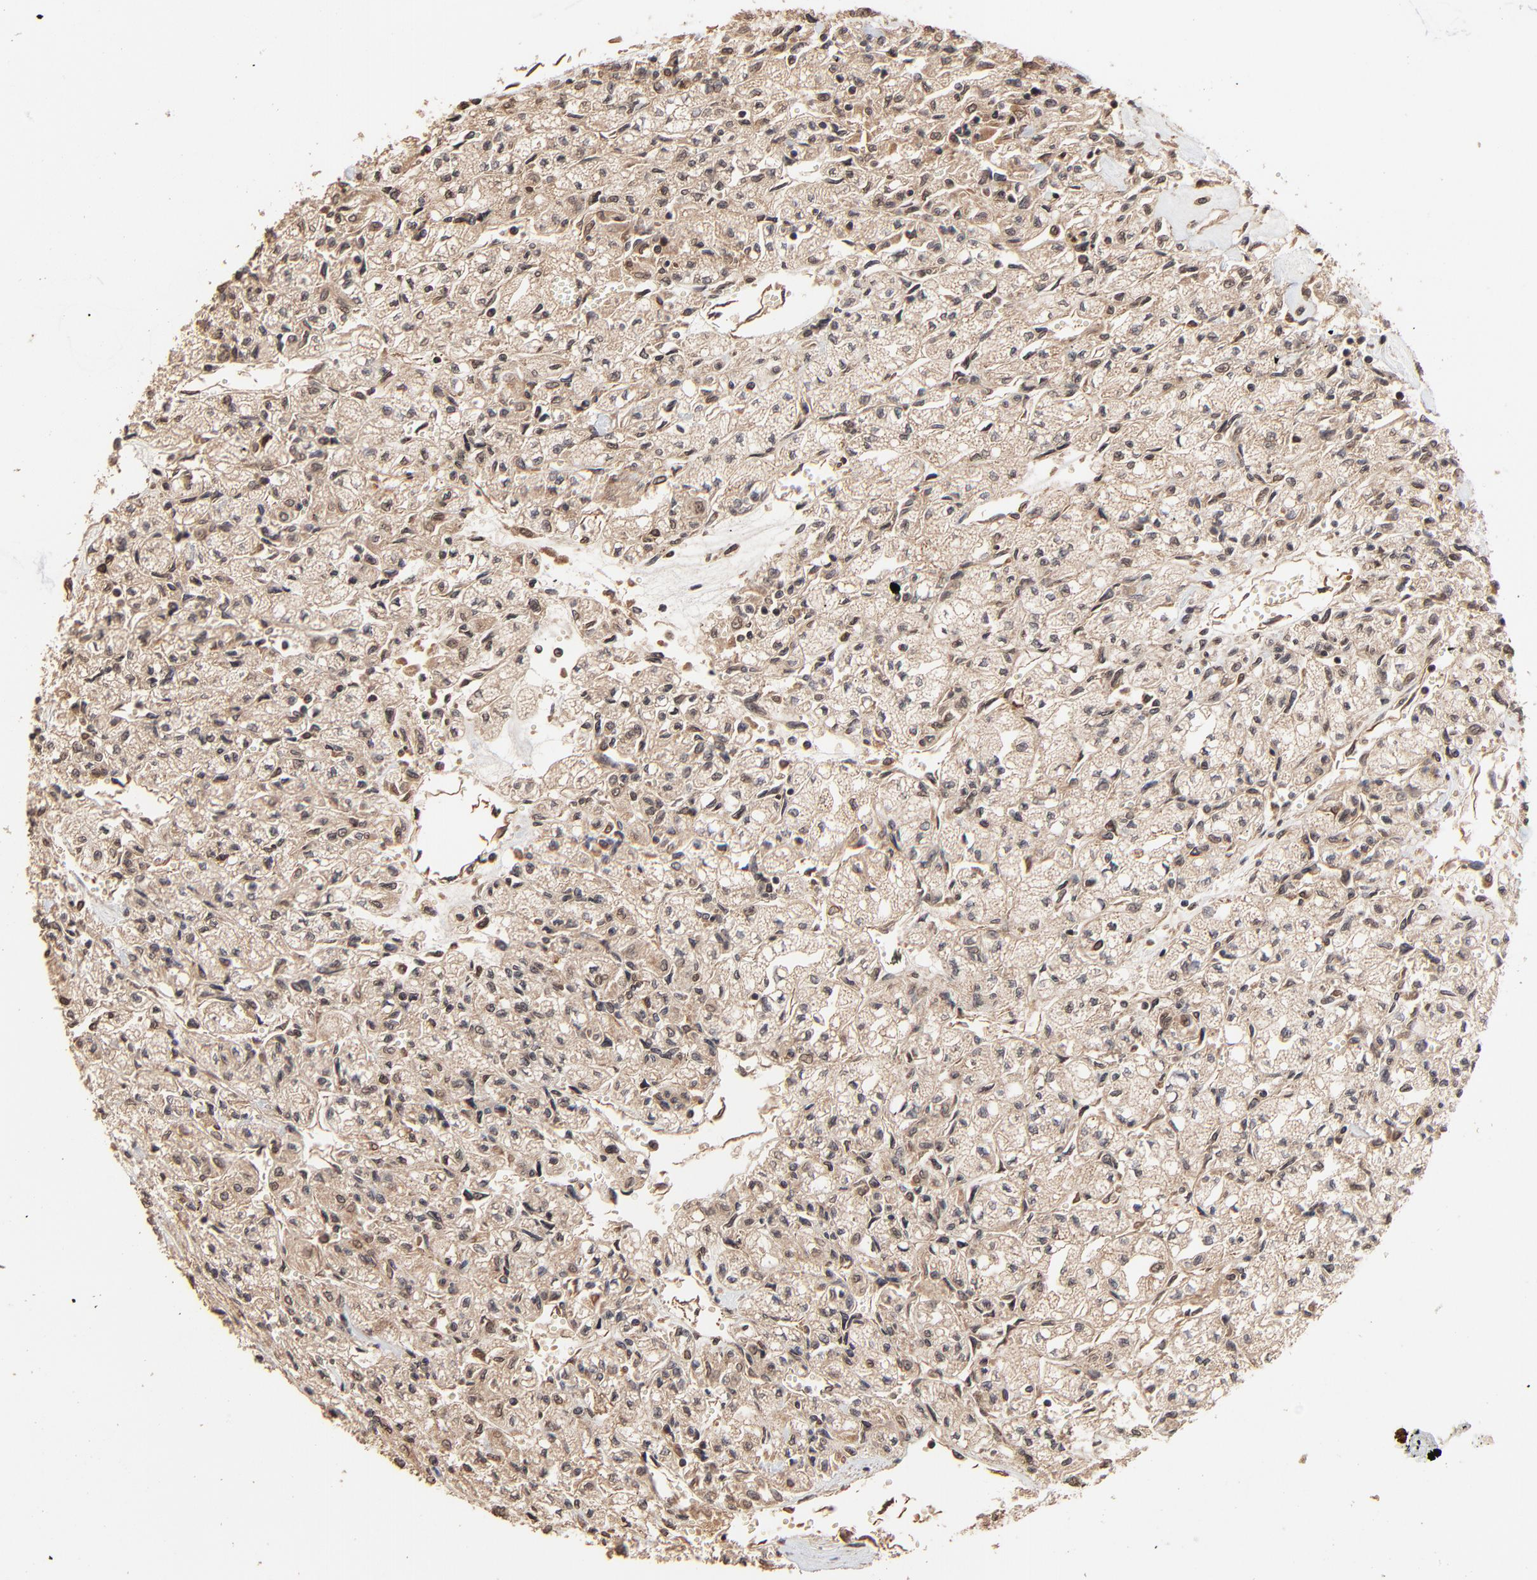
{"staining": {"intensity": "weak", "quantity": ">75%", "location": "cytoplasmic/membranous,nuclear"}, "tissue": "renal cancer", "cell_type": "Tumor cells", "image_type": "cancer", "snomed": [{"axis": "morphology", "description": "Adenocarcinoma, NOS"}, {"axis": "topography", "description": "Kidney"}], "caption": "A high-resolution photomicrograph shows immunohistochemistry (IHC) staining of renal cancer, which shows weak cytoplasmic/membranous and nuclear expression in about >75% of tumor cells.", "gene": "FAM227A", "patient": {"sex": "male", "age": 78}}